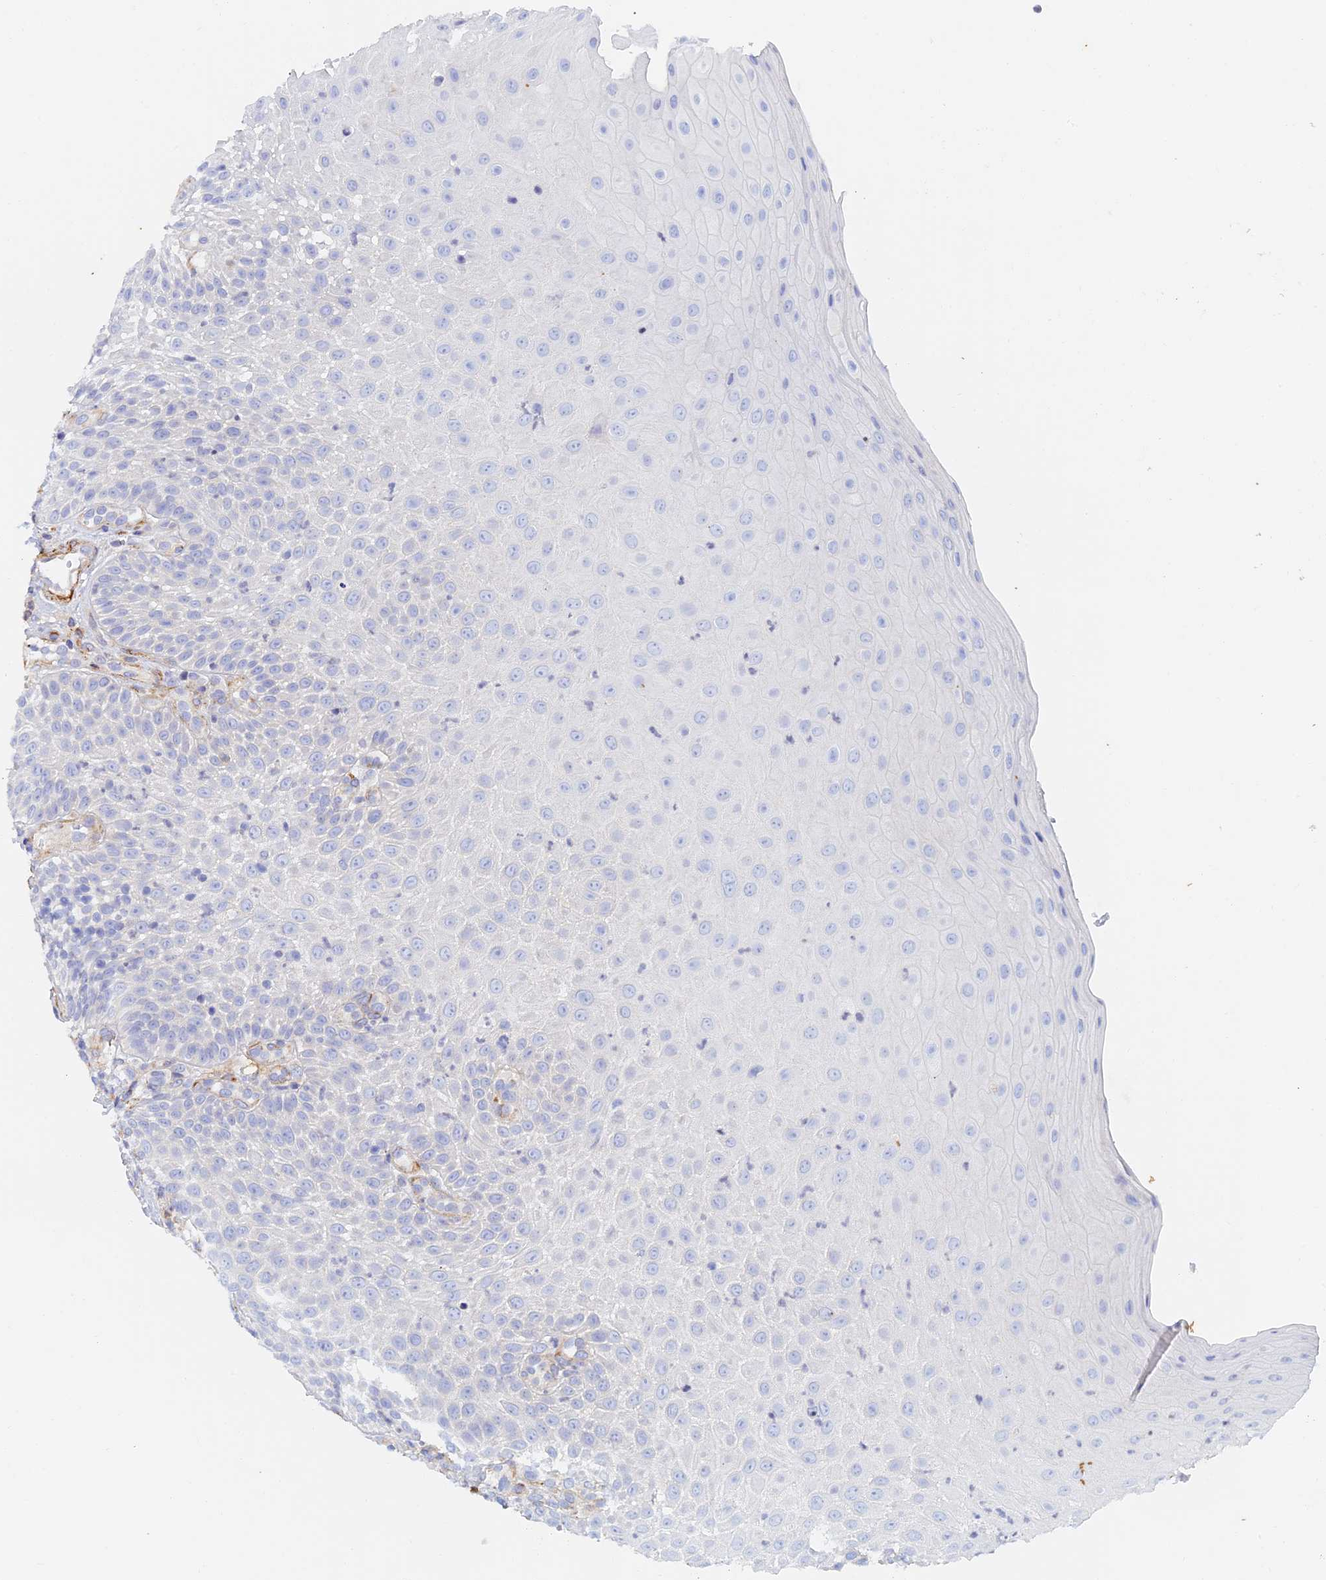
{"staining": {"intensity": "negative", "quantity": "none", "location": "none"}, "tissue": "oral mucosa", "cell_type": "Squamous epithelial cells", "image_type": "normal", "snomed": [{"axis": "morphology", "description": "Normal tissue, NOS"}, {"axis": "topography", "description": "Oral tissue"}], "caption": "This photomicrograph is of unremarkable oral mucosa stained with immunohistochemistry (IHC) to label a protein in brown with the nuclei are counter-stained blue. There is no staining in squamous epithelial cells.", "gene": "SLC24A3", "patient": {"sex": "female", "age": 13}}